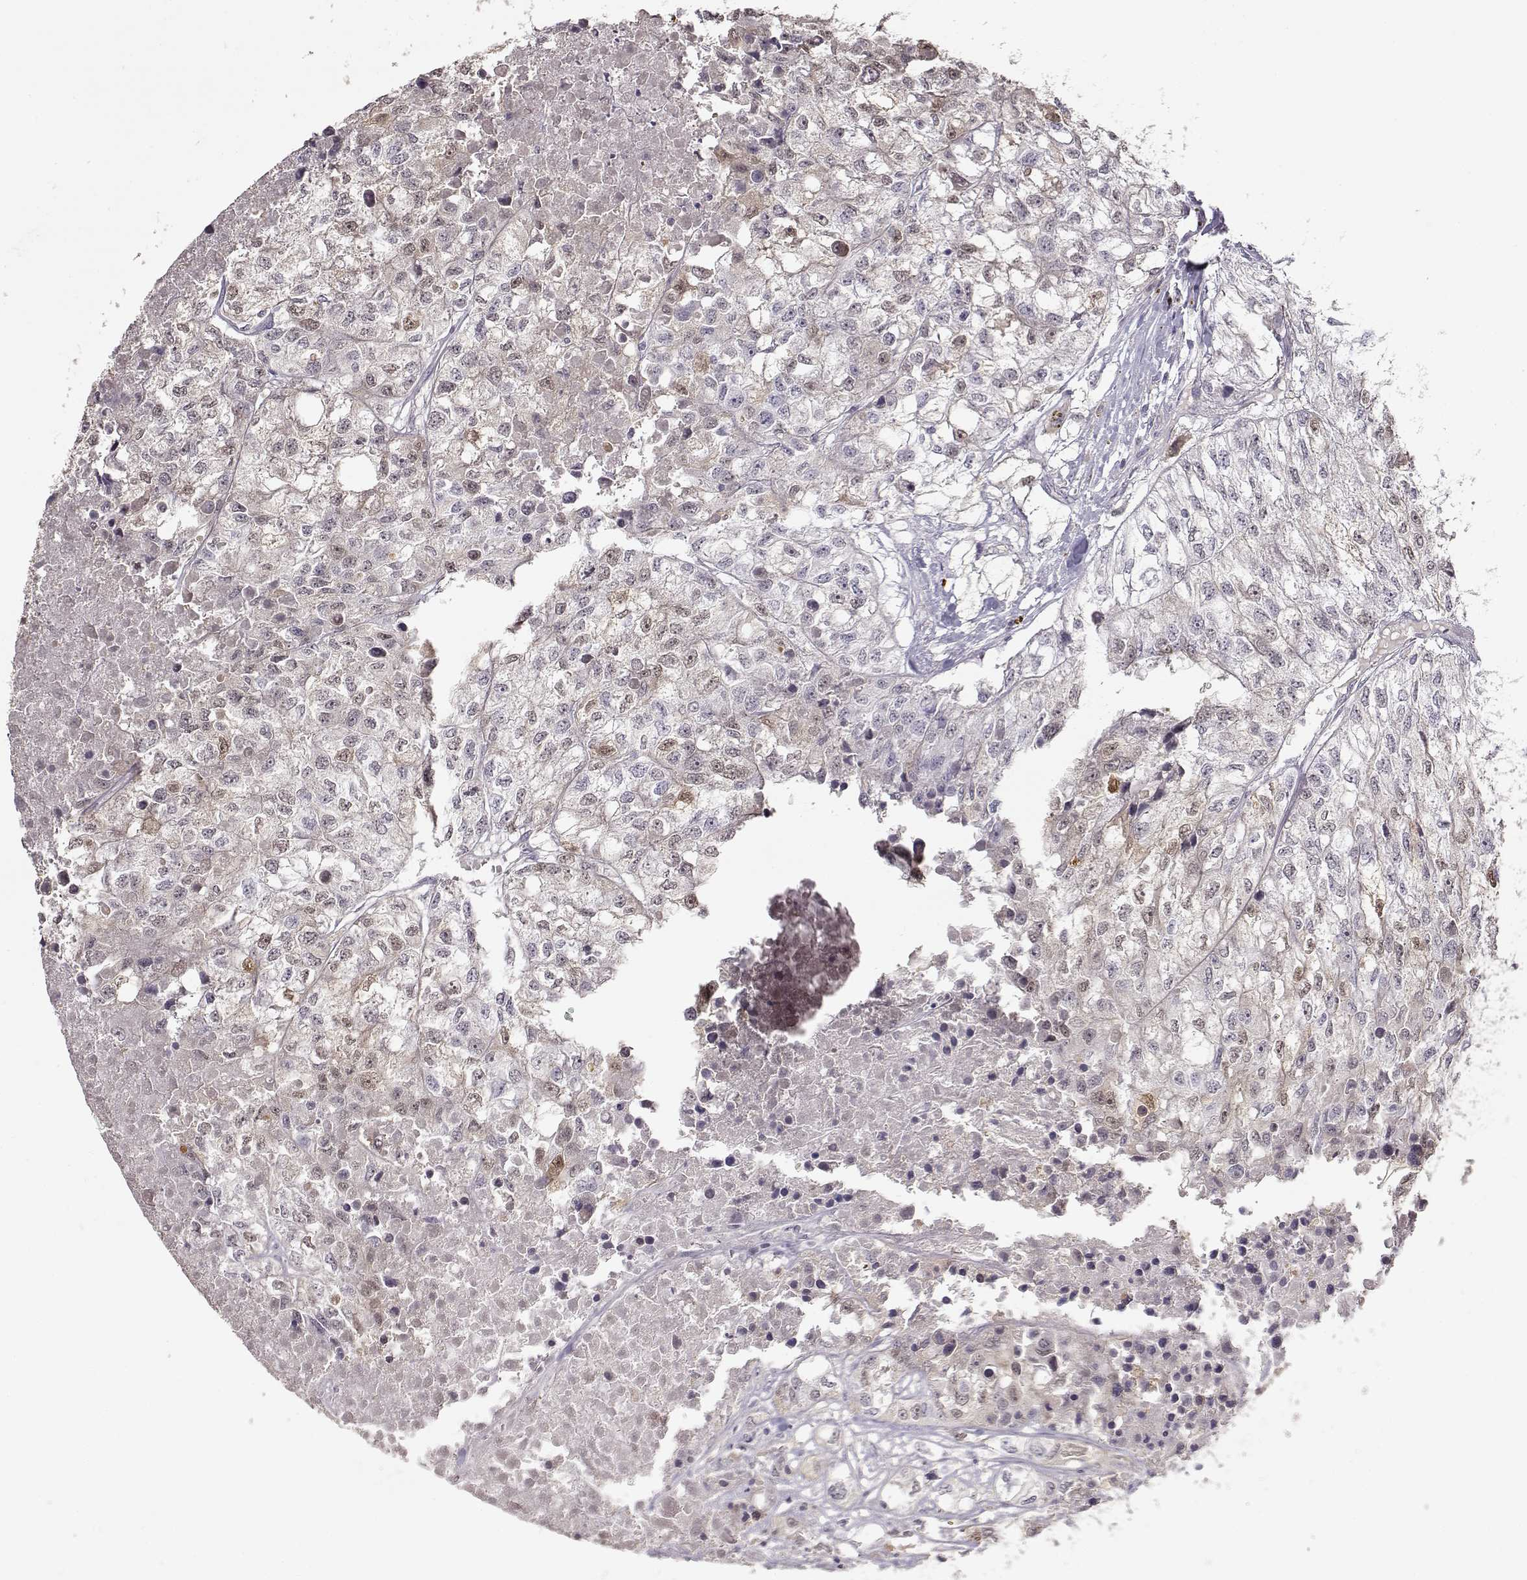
{"staining": {"intensity": "weak", "quantity": "25%-75%", "location": "cytoplasmic/membranous"}, "tissue": "renal cancer", "cell_type": "Tumor cells", "image_type": "cancer", "snomed": [{"axis": "morphology", "description": "Adenocarcinoma, NOS"}, {"axis": "topography", "description": "Kidney"}], "caption": "Adenocarcinoma (renal) was stained to show a protein in brown. There is low levels of weak cytoplasmic/membranous expression in approximately 25%-75% of tumor cells.", "gene": "S100B", "patient": {"sex": "male", "age": 56}}